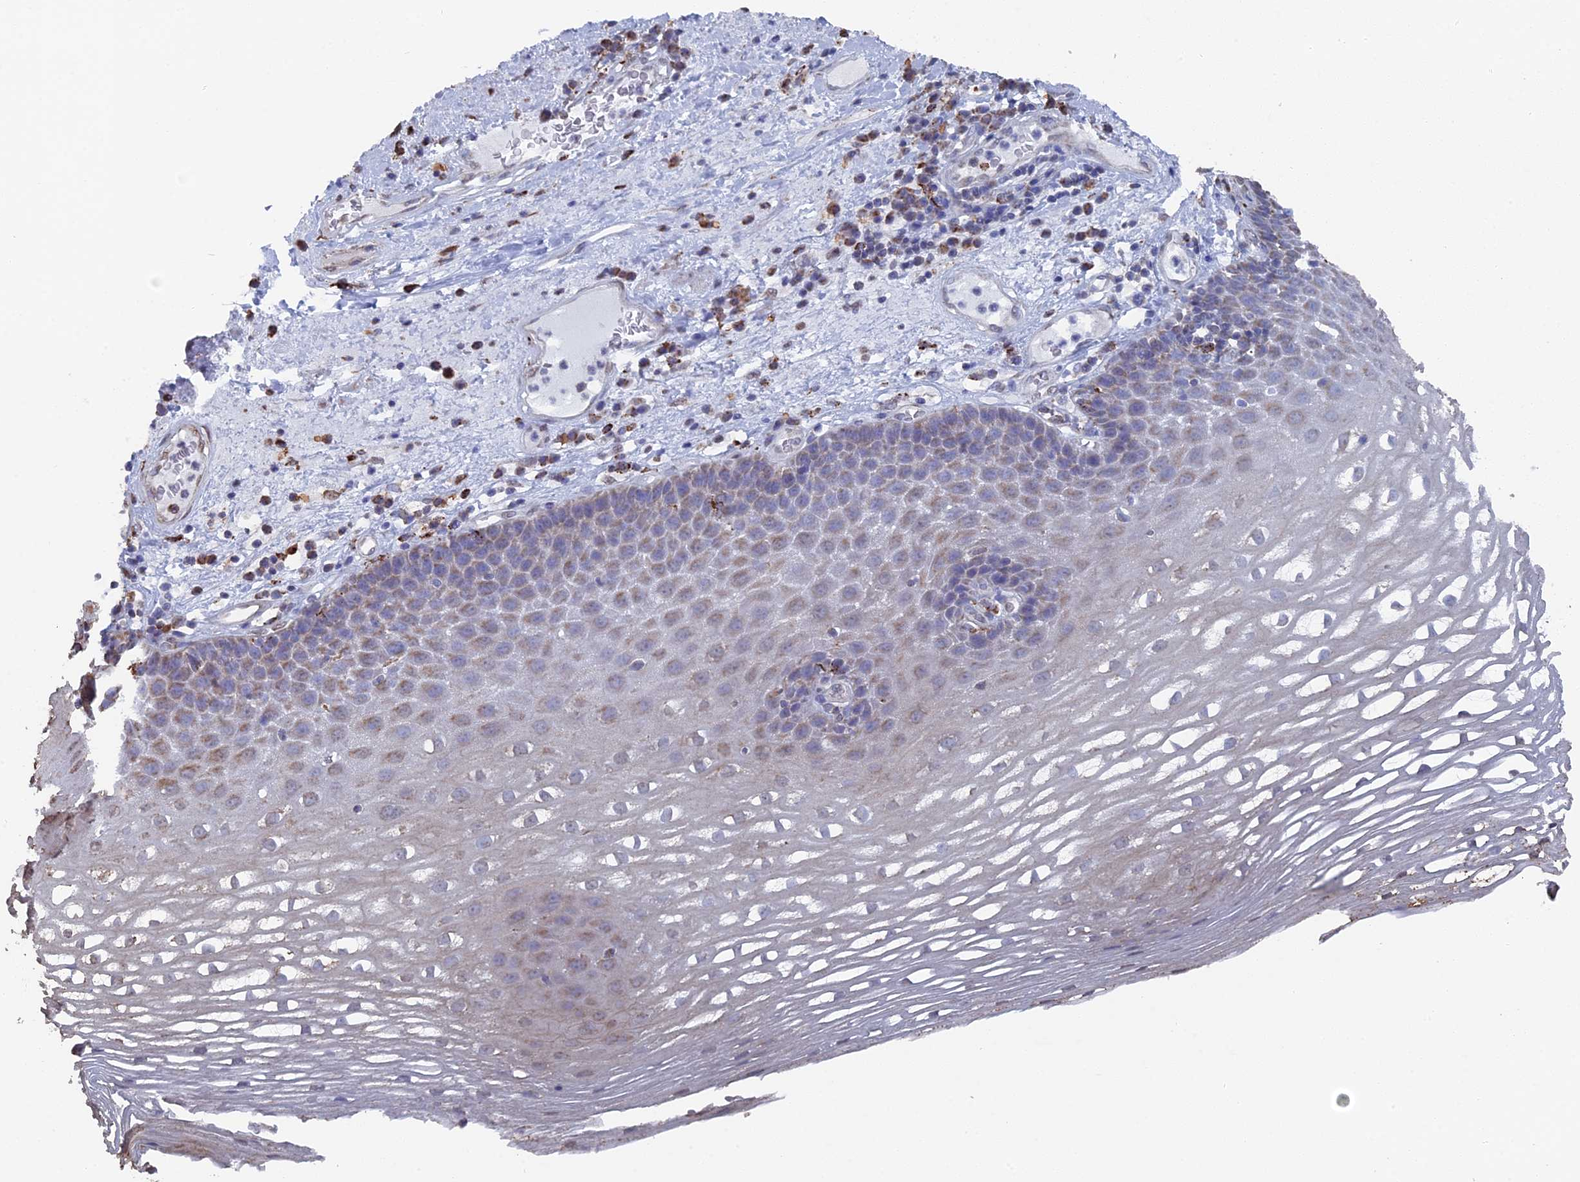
{"staining": {"intensity": "moderate", "quantity": "25%-75%", "location": "cytoplasmic/membranous,nuclear"}, "tissue": "esophagus", "cell_type": "Squamous epithelial cells", "image_type": "normal", "snomed": [{"axis": "morphology", "description": "Normal tissue, NOS"}, {"axis": "topography", "description": "Esophagus"}], "caption": "IHC photomicrograph of normal esophagus: human esophagus stained using immunohistochemistry displays medium levels of moderate protein expression localized specifically in the cytoplasmic/membranous,nuclear of squamous epithelial cells, appearing as a cytoplasmic/membranous,nuclear brown color.", "gene": "SMG9", "patient": {"sex": "male", "age": 62}}